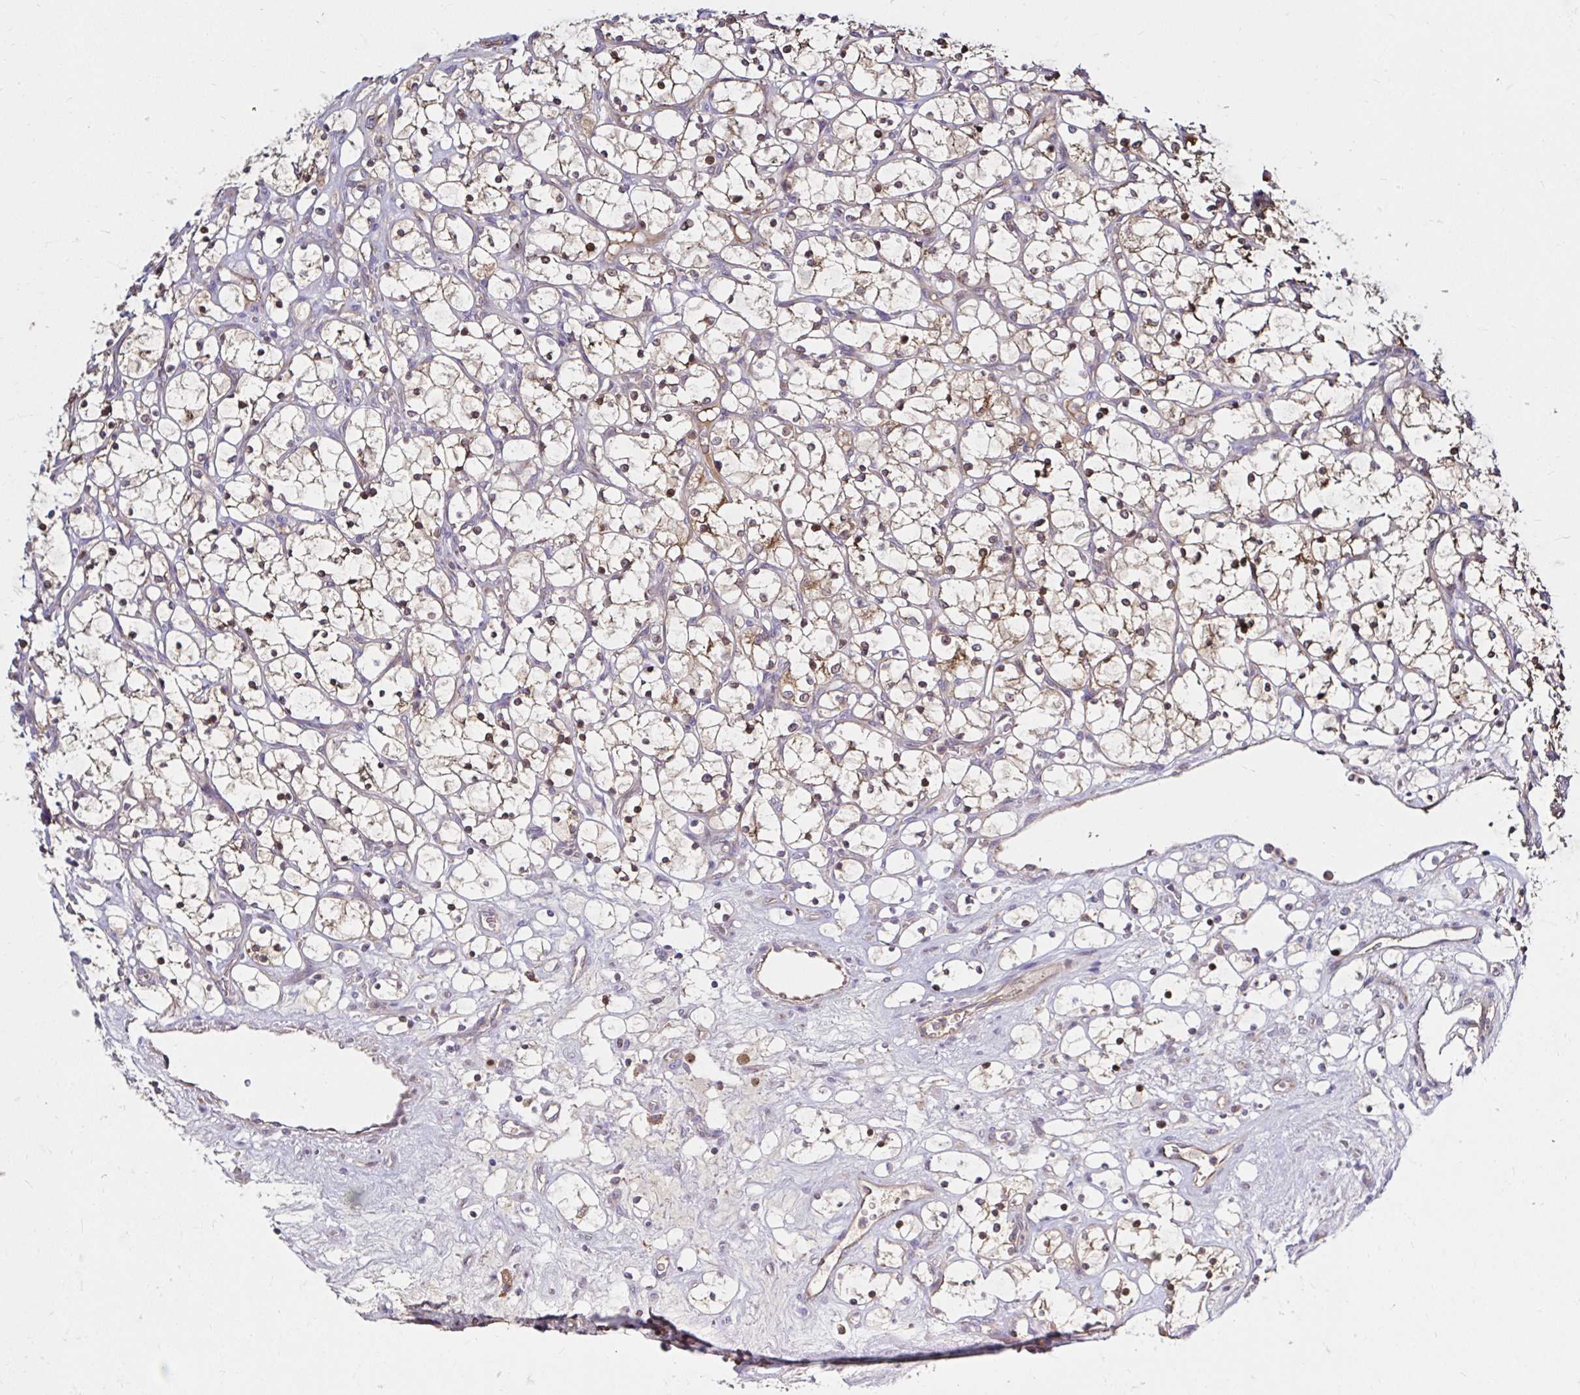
{"staining": {"intensity": "weak", "quantity": "25%-75%", "location": "cytoplasmic/membranous,nuclear"}, "tissue": "renal cancer", "cell_type": "Tumor cells", "image_type": "cancer", "snomed": [{"axis": "morphology", "description": "Adenocarcinoma, NOS"}, {"axis": "topography", "description": "Kidney"}], "caption": "Protein staining exhibits weak cytoplasmic/membranous and nuclear staining in approximately 25%-75% of tumor cells in renal cancer (adenocarcinoma).", "gene": "ARHGEF37", "patient": {"sex": "female", "age": 69}}